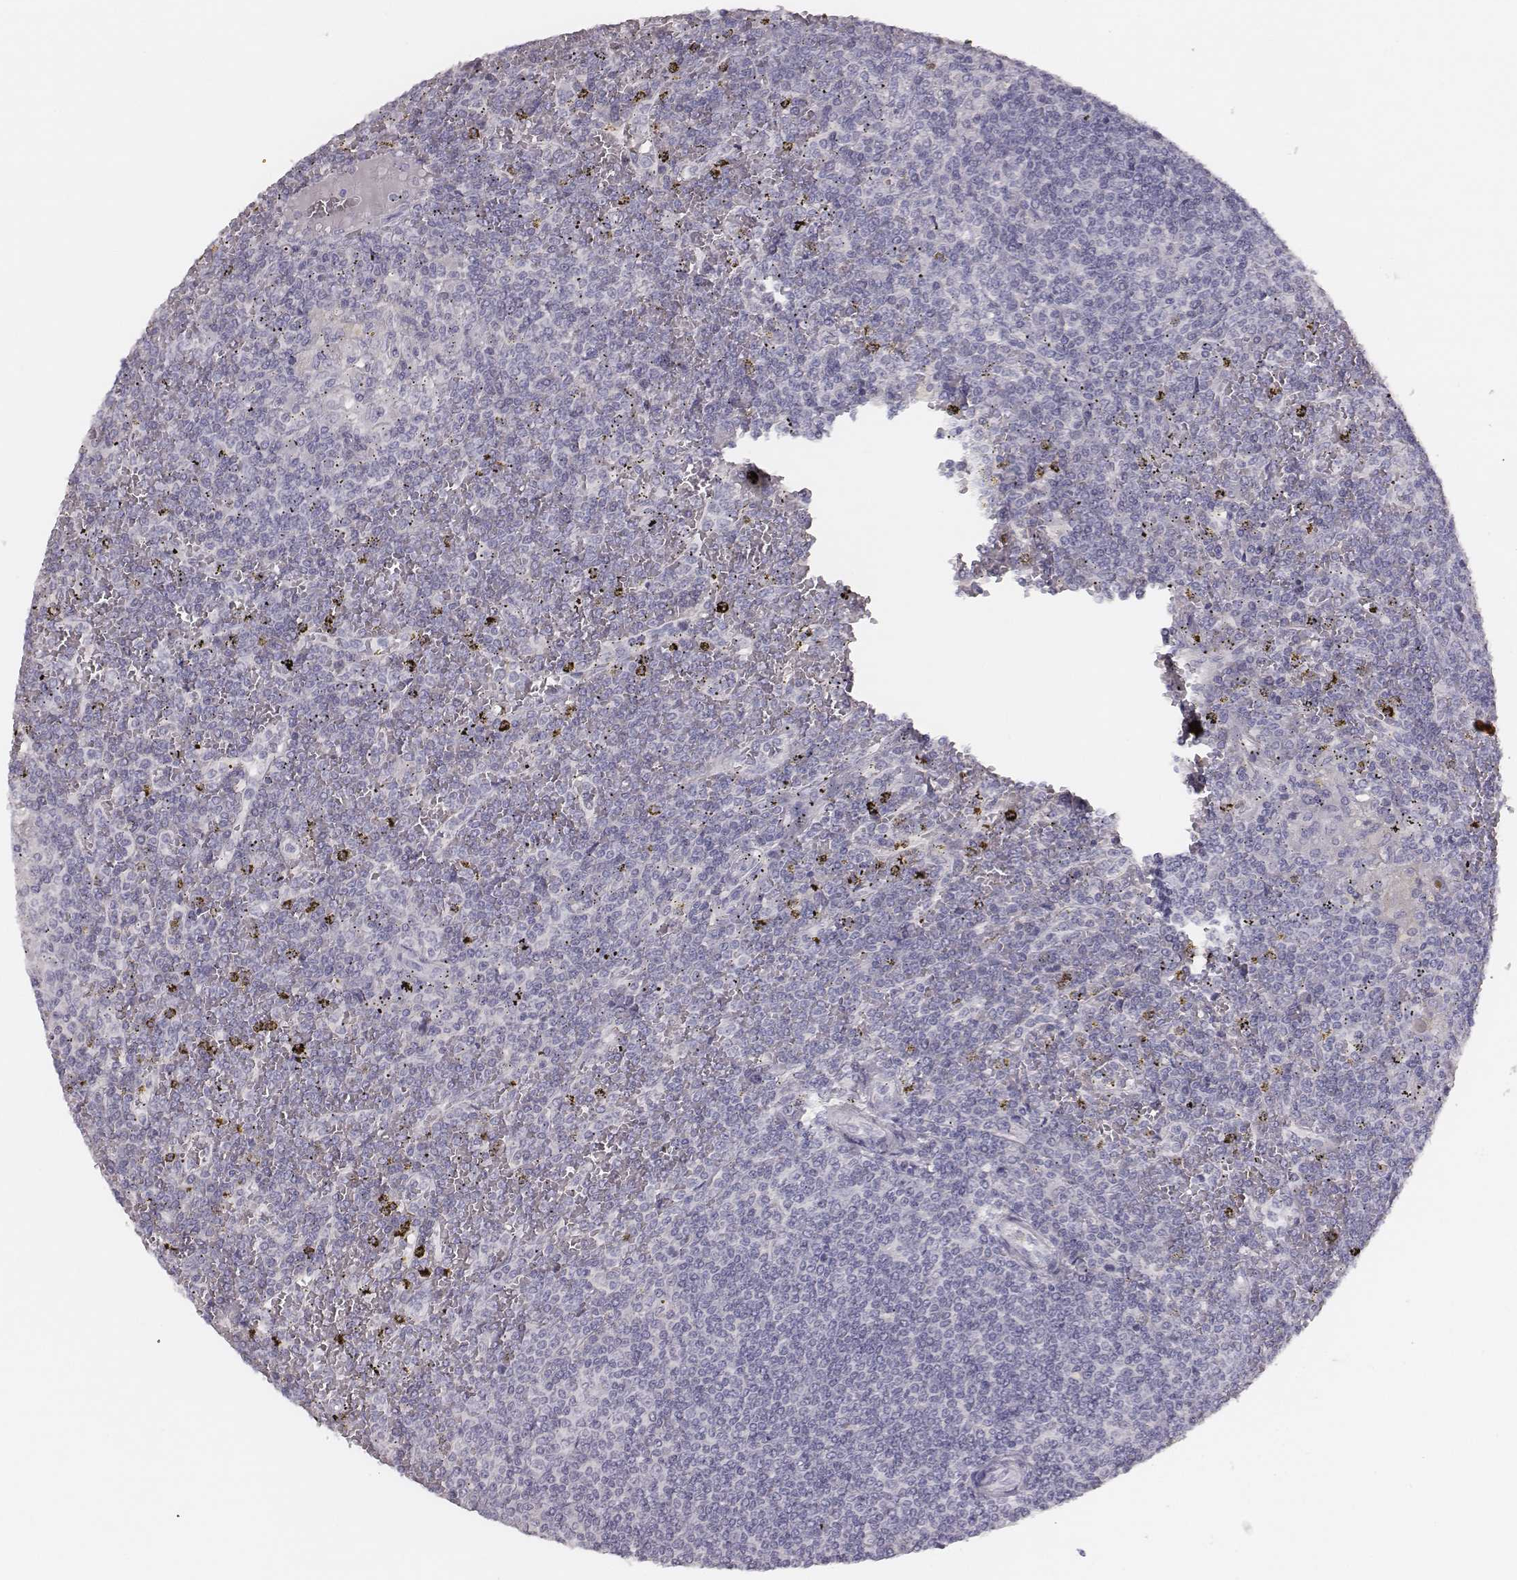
{"staining": {"intensity": "negative", "quantity": "none", "location": "none"}, "tissue": "lymphoma", "cell_type": "Tumor cells", "image_type": "cancer", "snomed": [{"axis": "morphology", "description": "Malignant lymphoma, non-Hodgkin's type, Low grade"}, {"axis": "topography", "description": "Spleen"}], "caption": "Immunohistochemical staining of human lymphoma demonstrates no significant staining in tumor cells.", "gene": "MYH6", "patient": {"sex": "female", "age": 19}}